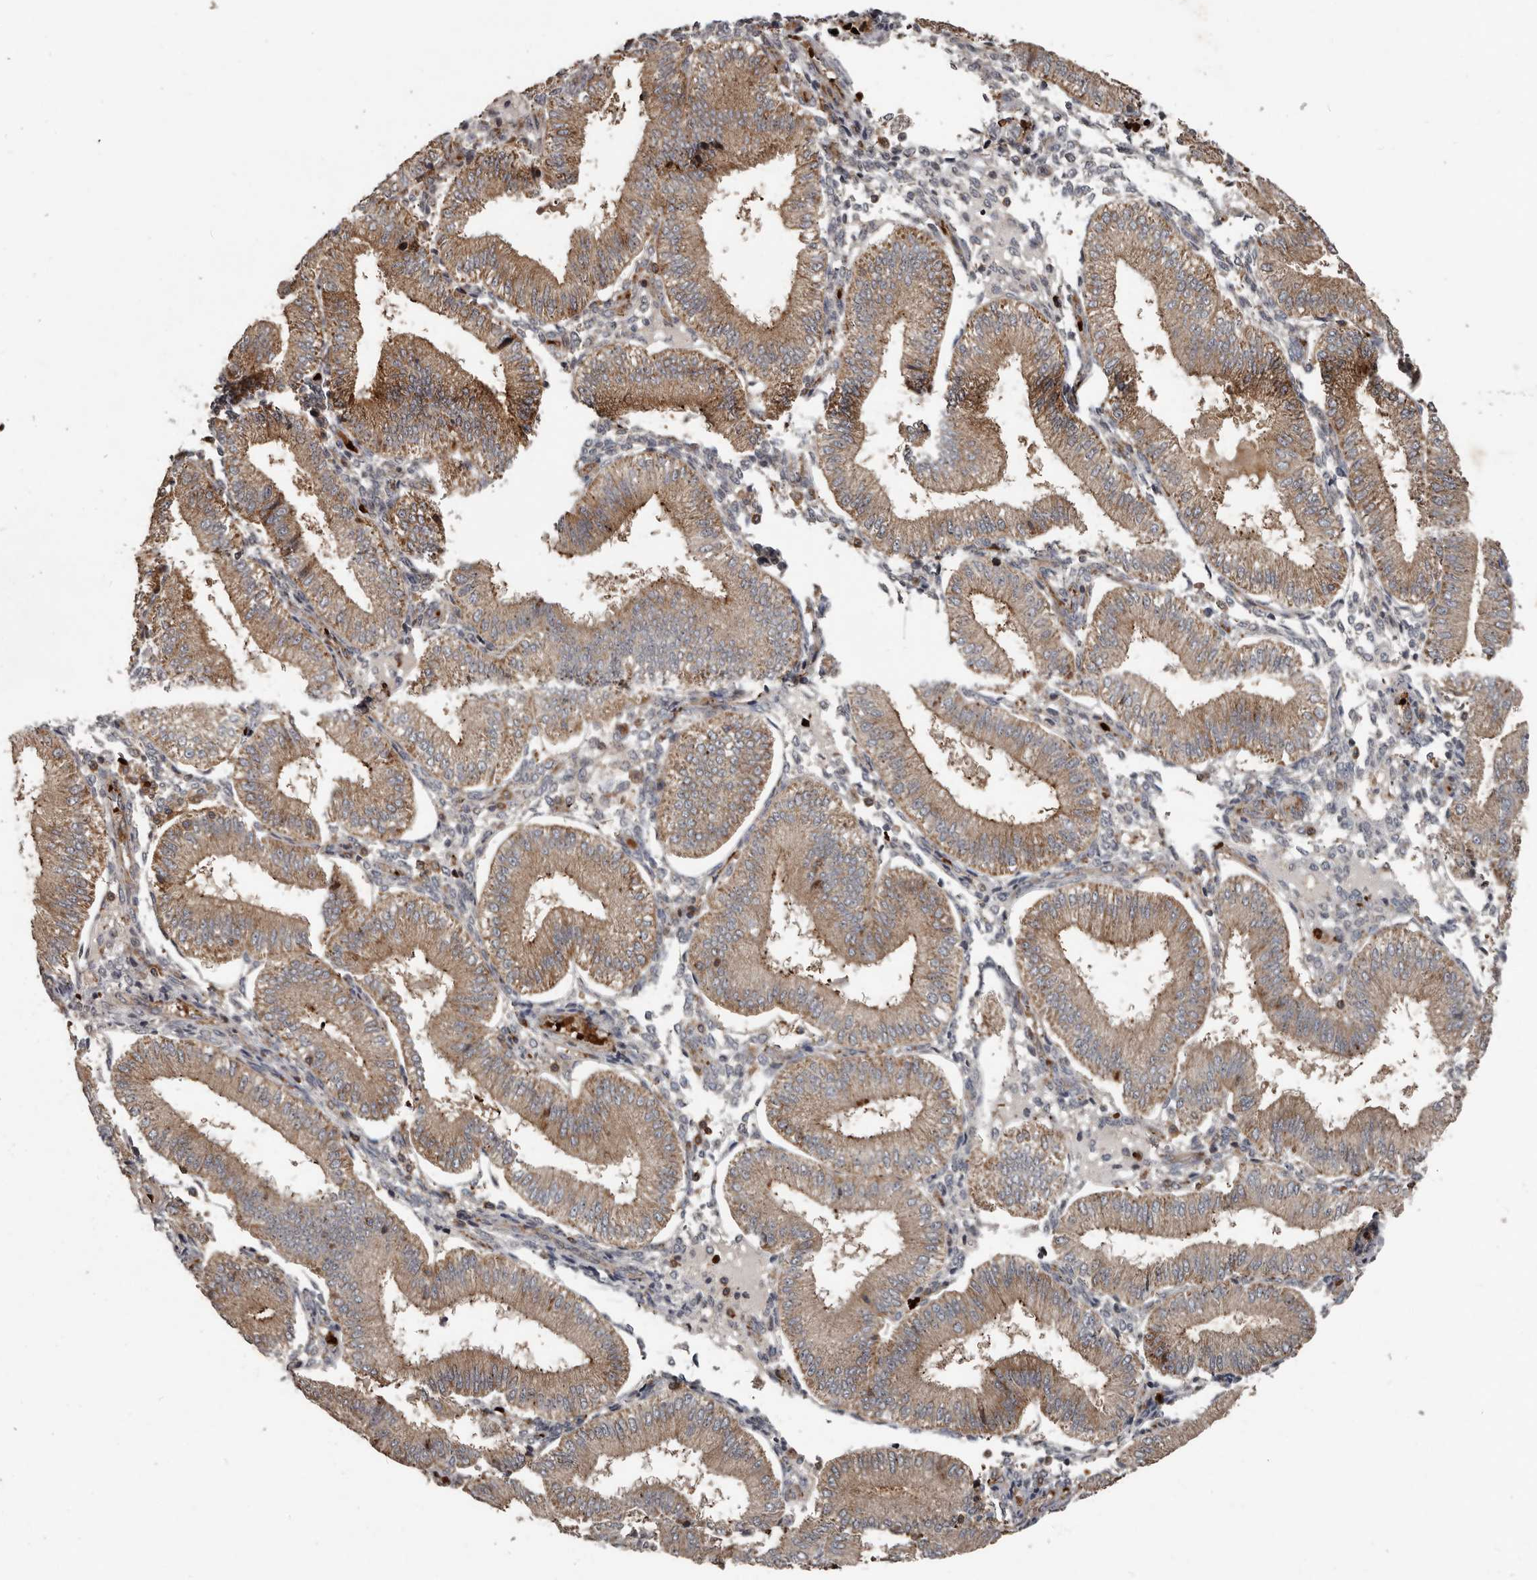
{"staining": {"intensity": "moderate", "quantity": "<25%", "location": "cytoplasmic/membranous"}, "tissue": "endometrium", "cell_type": "Cells in endometrial stroma", "image_type": "normal", "snomed": [{"axis": "morphology", "description": "Normal tissue, NOS"}, {"axis": "topography", "description": "Endometrium"}], "caption": "Endometrium was stained to show a protein in brown. There is low levels of moderate cytoplasmic/membranous staining in about <25% of cells in endometrial stroma. The staining was performed using DAB (3,3'-diaminobenzidine) to visualize the protein expression in brown, while the nuclei were stained in blue with hematoxylin (Magnification: 20x).", "gene": "FBXO31", "patient": {"sex": "female", "age": 39}}